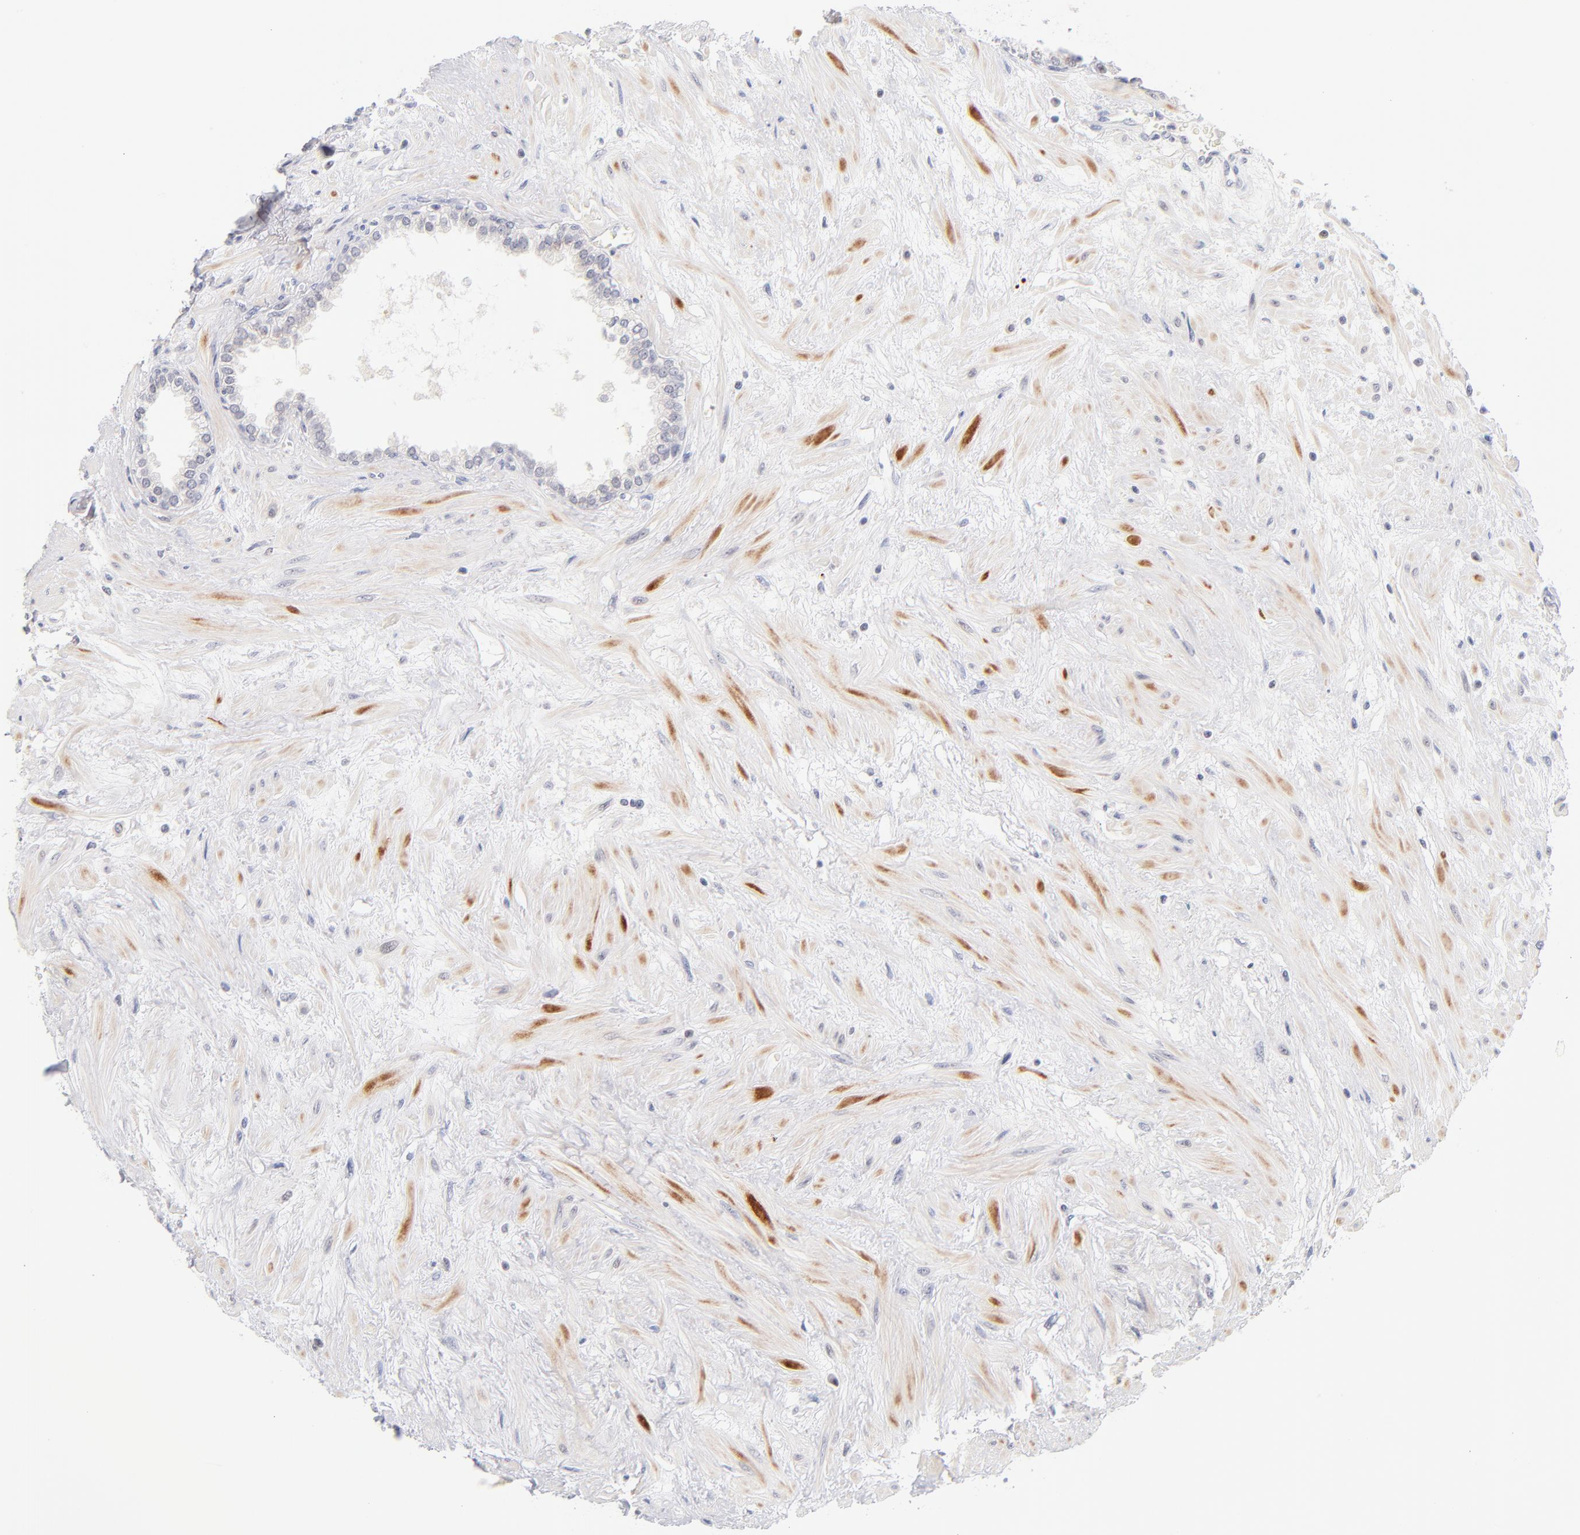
{"staining": {"intensity": "negative", "quantity": "none", "location": "none"}, "tissue": "prostate", "cell_type": "Glandular cells", "image_type": "normal", "snomed": [{"axis": "morphology", "description": "Normal tissue, NOS"}, {"axis": "topography", "description": "Prostate"}], "caption": "DAB (3,3'-diaminobenzidine) immunohistochemical staining of benign human prostate exhibits no significant positivity in glandular cells.", "gene": "PARP1", "patient": {"sex": "male", "age": 64}}